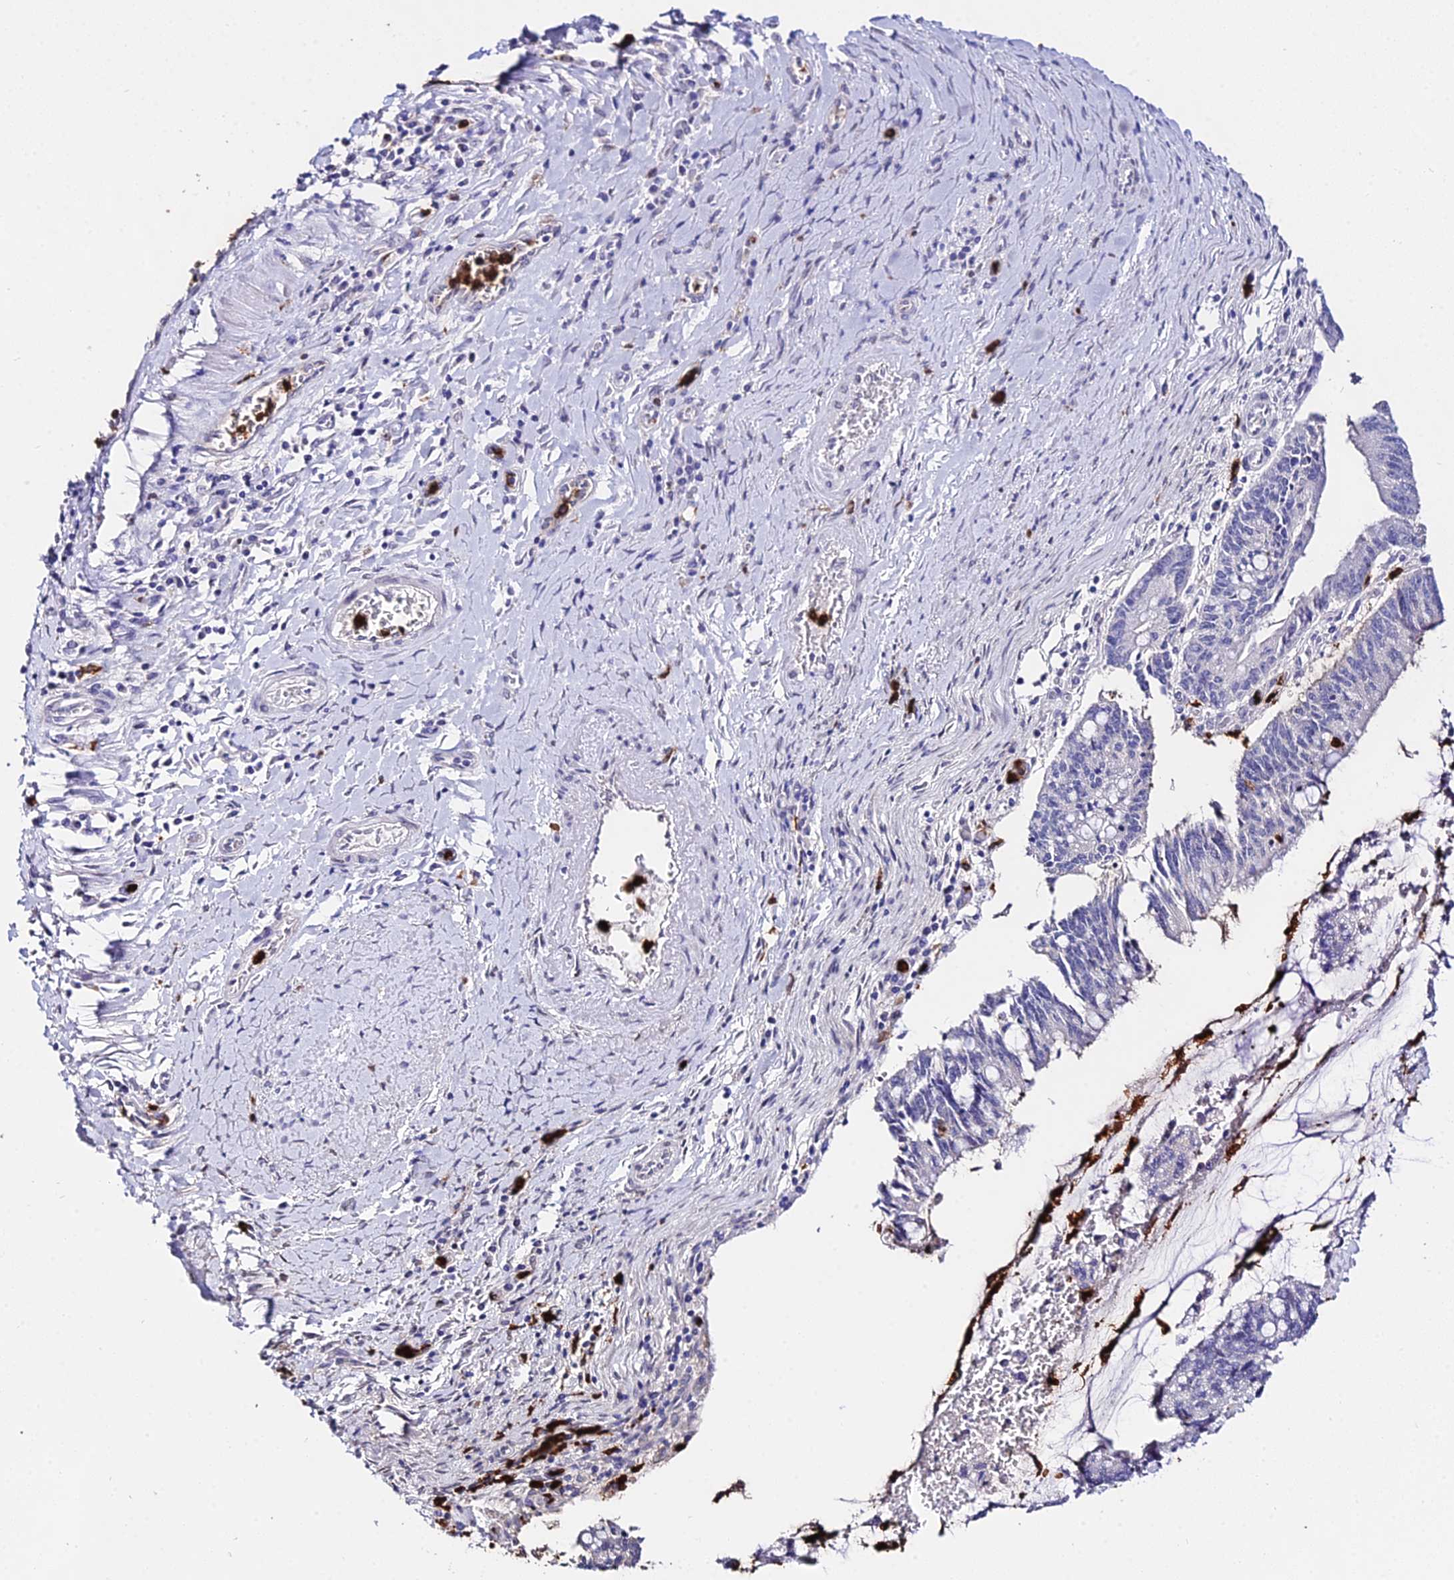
{"staining": {"intensity": "negative", "quantity": "none", "location": "none"}, "tissue": "pancreatic cancer", "cell_type": "Tumor cells", "image_type": "cancer", "snomed": [{"axis": "morphology", "description": "Adenocarcinoma, NOS"}, {"axis": "topography", "description": "Pancreas"}], "caption": "A photomicrograph of adenocarcinoma (pancreatic) stained for a protein shows no brown staining in tumor cells. (DAB (3,3'-diaminobenzidine) immunohistochemistry (IHC) visualized using brightfield microscopy, high magnification).", "gene": "MCM10", "patient": {"sex": "female", "age": 50}}